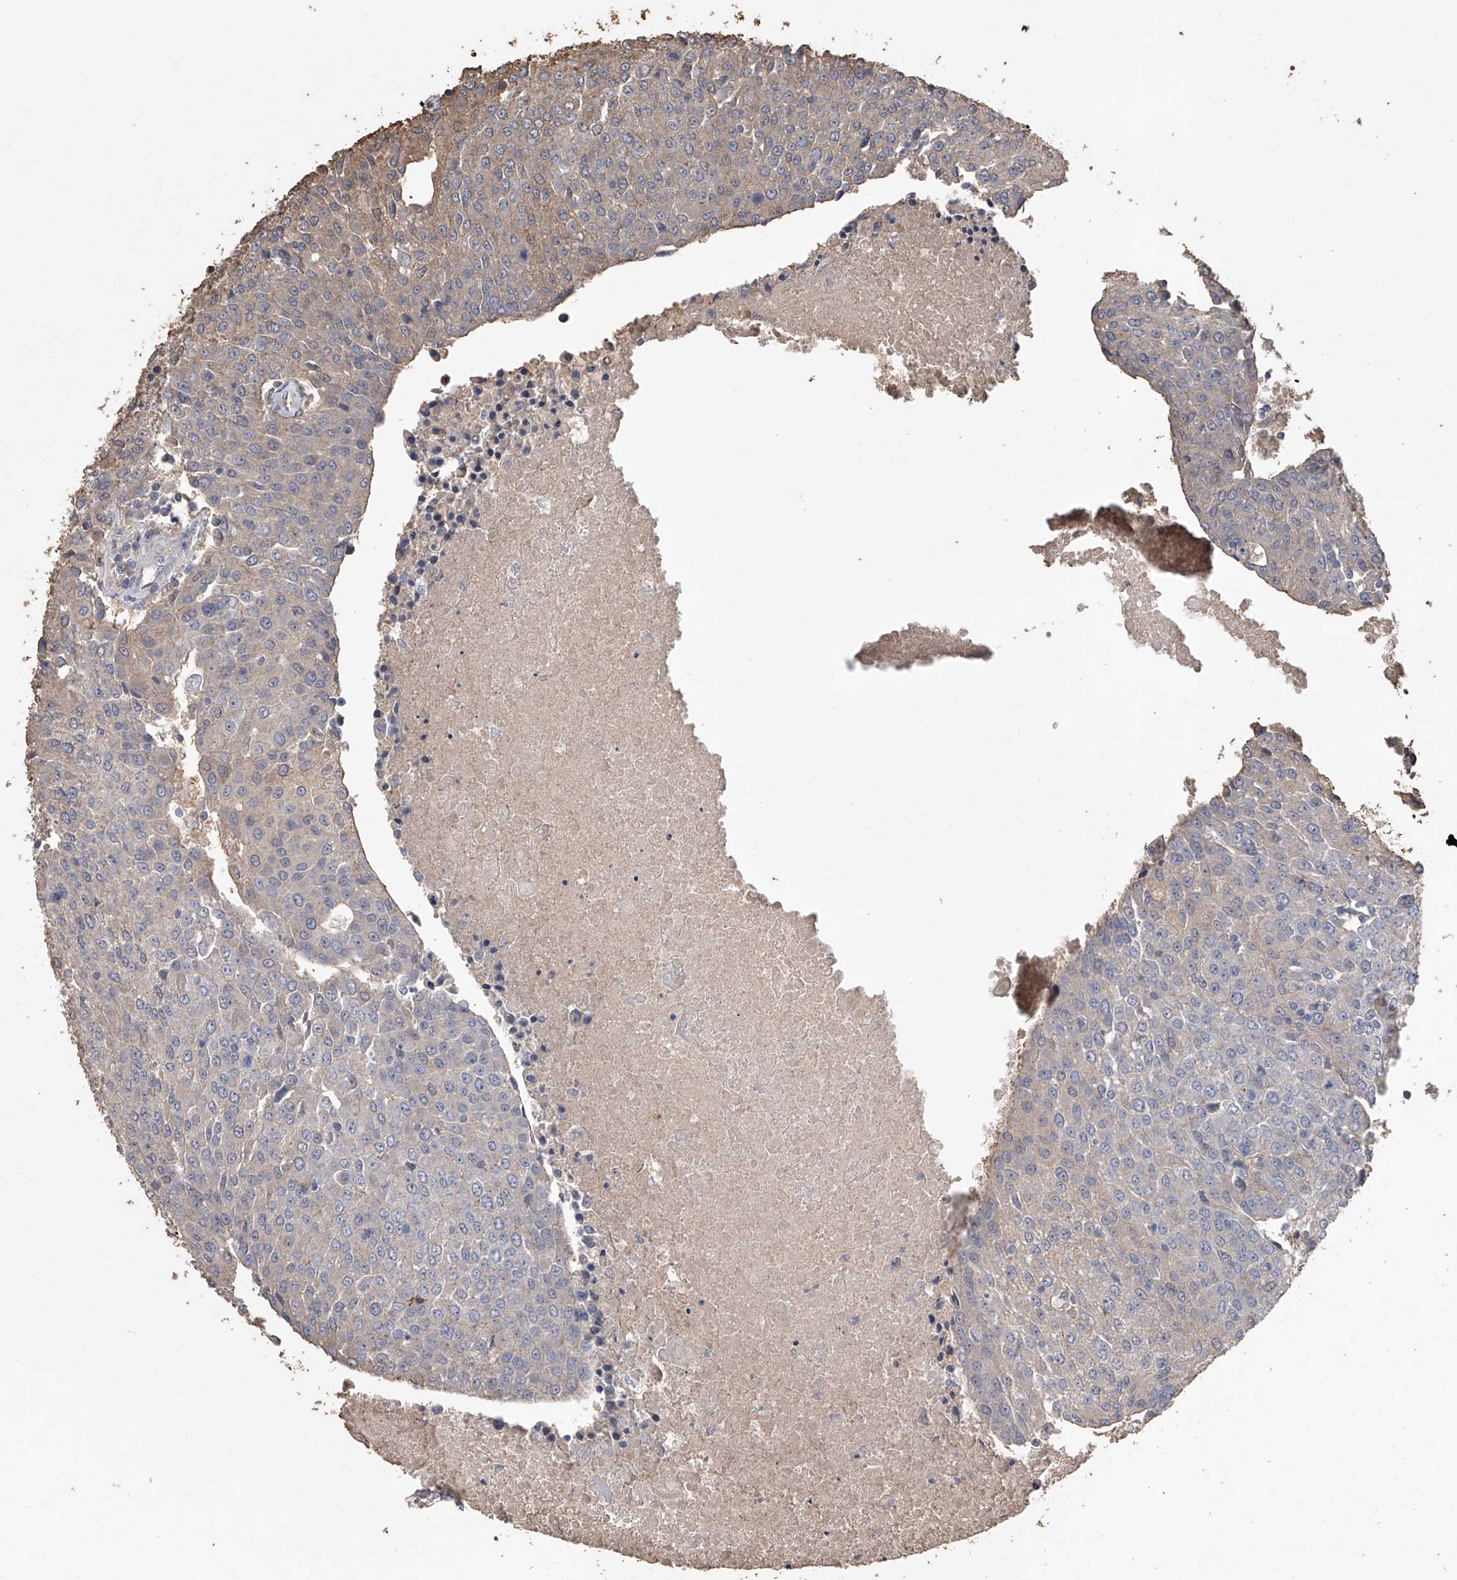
{"staining": {"intensity": "negative", "quantity": "none", "location": "none"}, "tissue": "urothelial cancer", "cell_type": "Tumor cells", "image_type": "cancer", "snomed": [{"axis": "morphology", "description": "Urothelial carcinoma, High grade"}, {"axis": "topography", "description": "Urinary bladder"}], "caption": "This is an IHC photomicrograph of urothelial carcinoma (high-grade). There is no expression in tumor cells.", "gene": "ZNF343", "patient": {"sex": "female", "age": 85}}